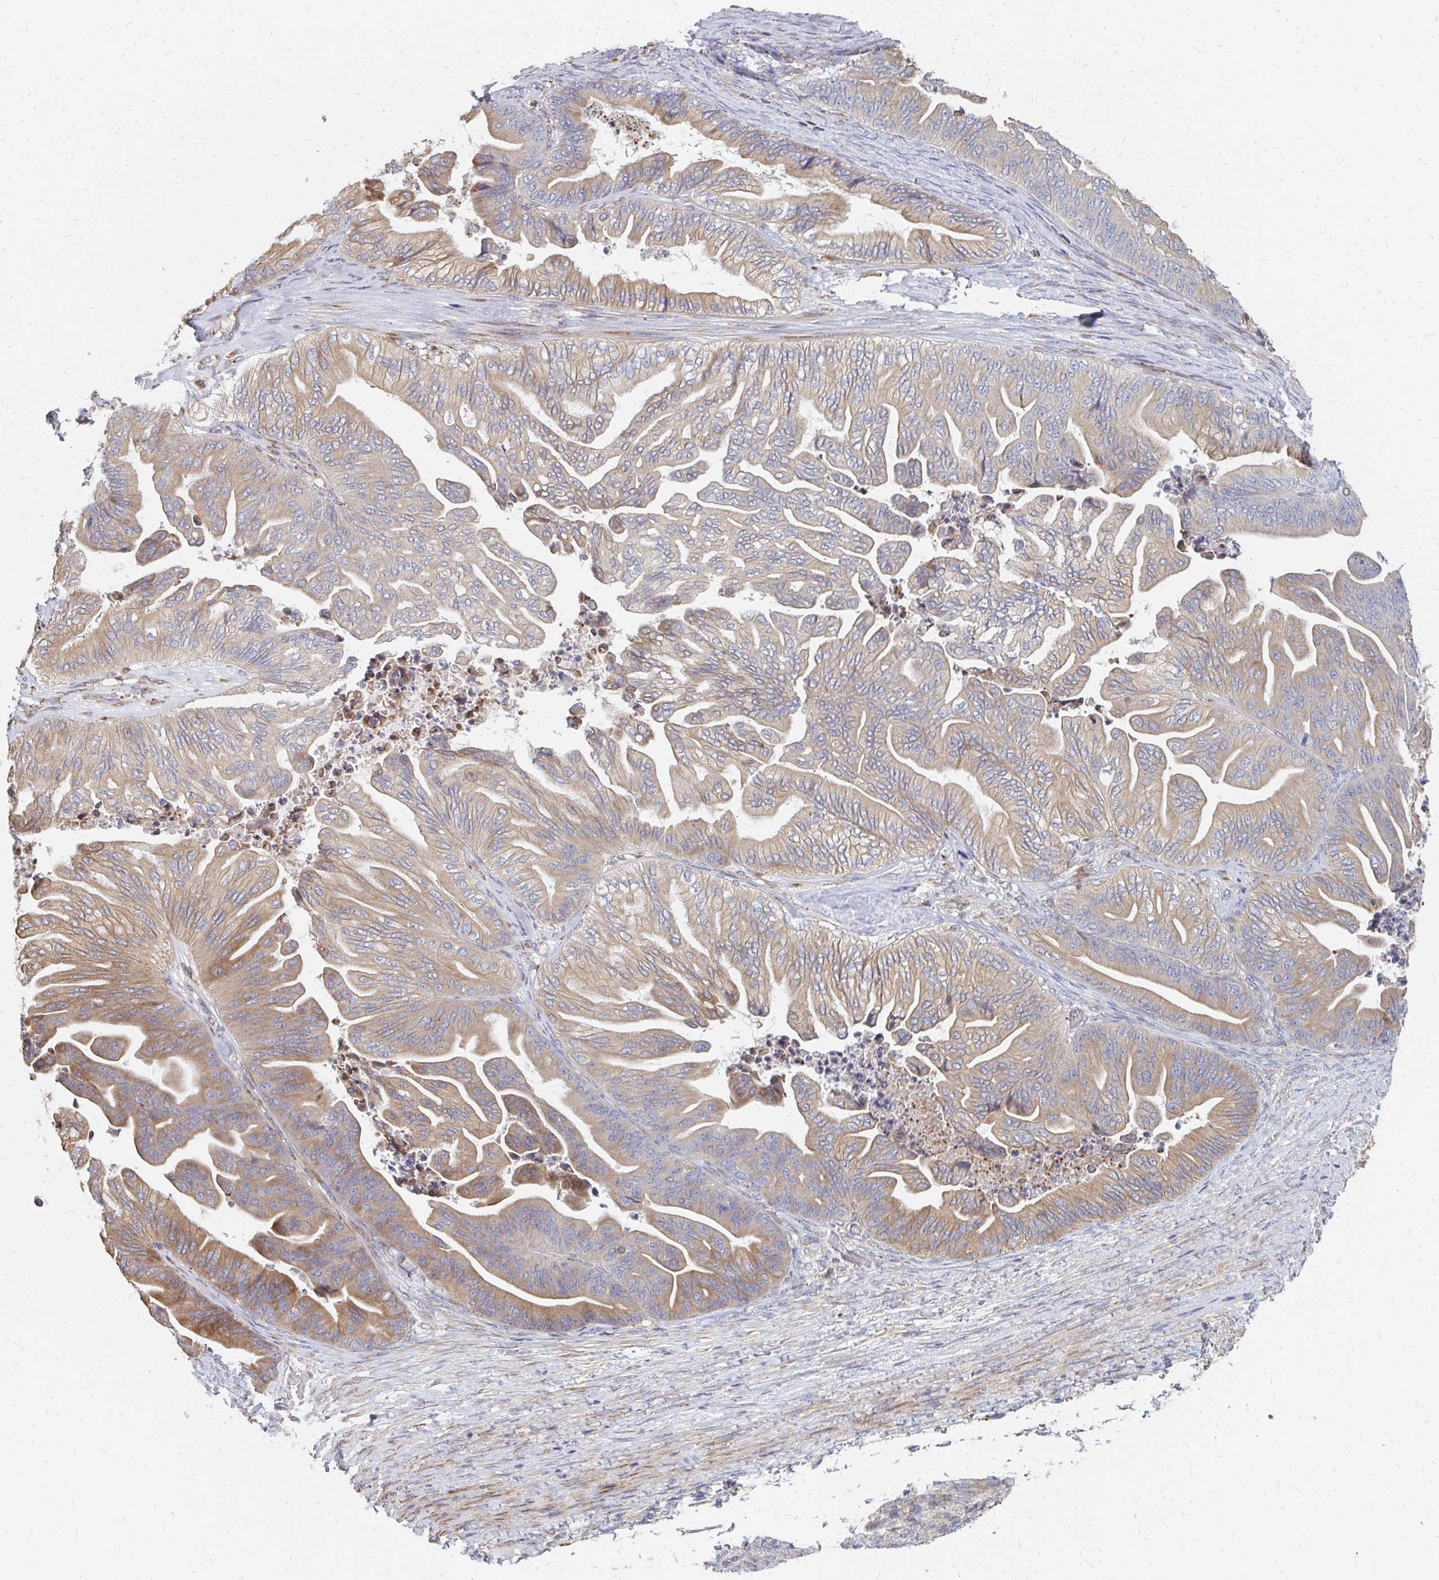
{"staining": {"intensity": "weak", "quantity": ">75%", "location": "cytoplasmic/membranous"}, "tissue": "ovarian cancer", "cell_type": "Tumor cells", "image_type": "cancer", "snomed": [{"axis": "morphology", "description": "Cystadenocarcinoma, mucinous, NOS"}, {"axis": "topography", "description": "Ovary"}], "caption": "Ovarian cancer (mucinous cystadenocarcinoma) tissue demonstrates weak cytoplasmic/membranous positivity in approximately >75% of tumor cells", "gene": "PPP1R13L", "patient": {"sex": "female", "age": 67}}